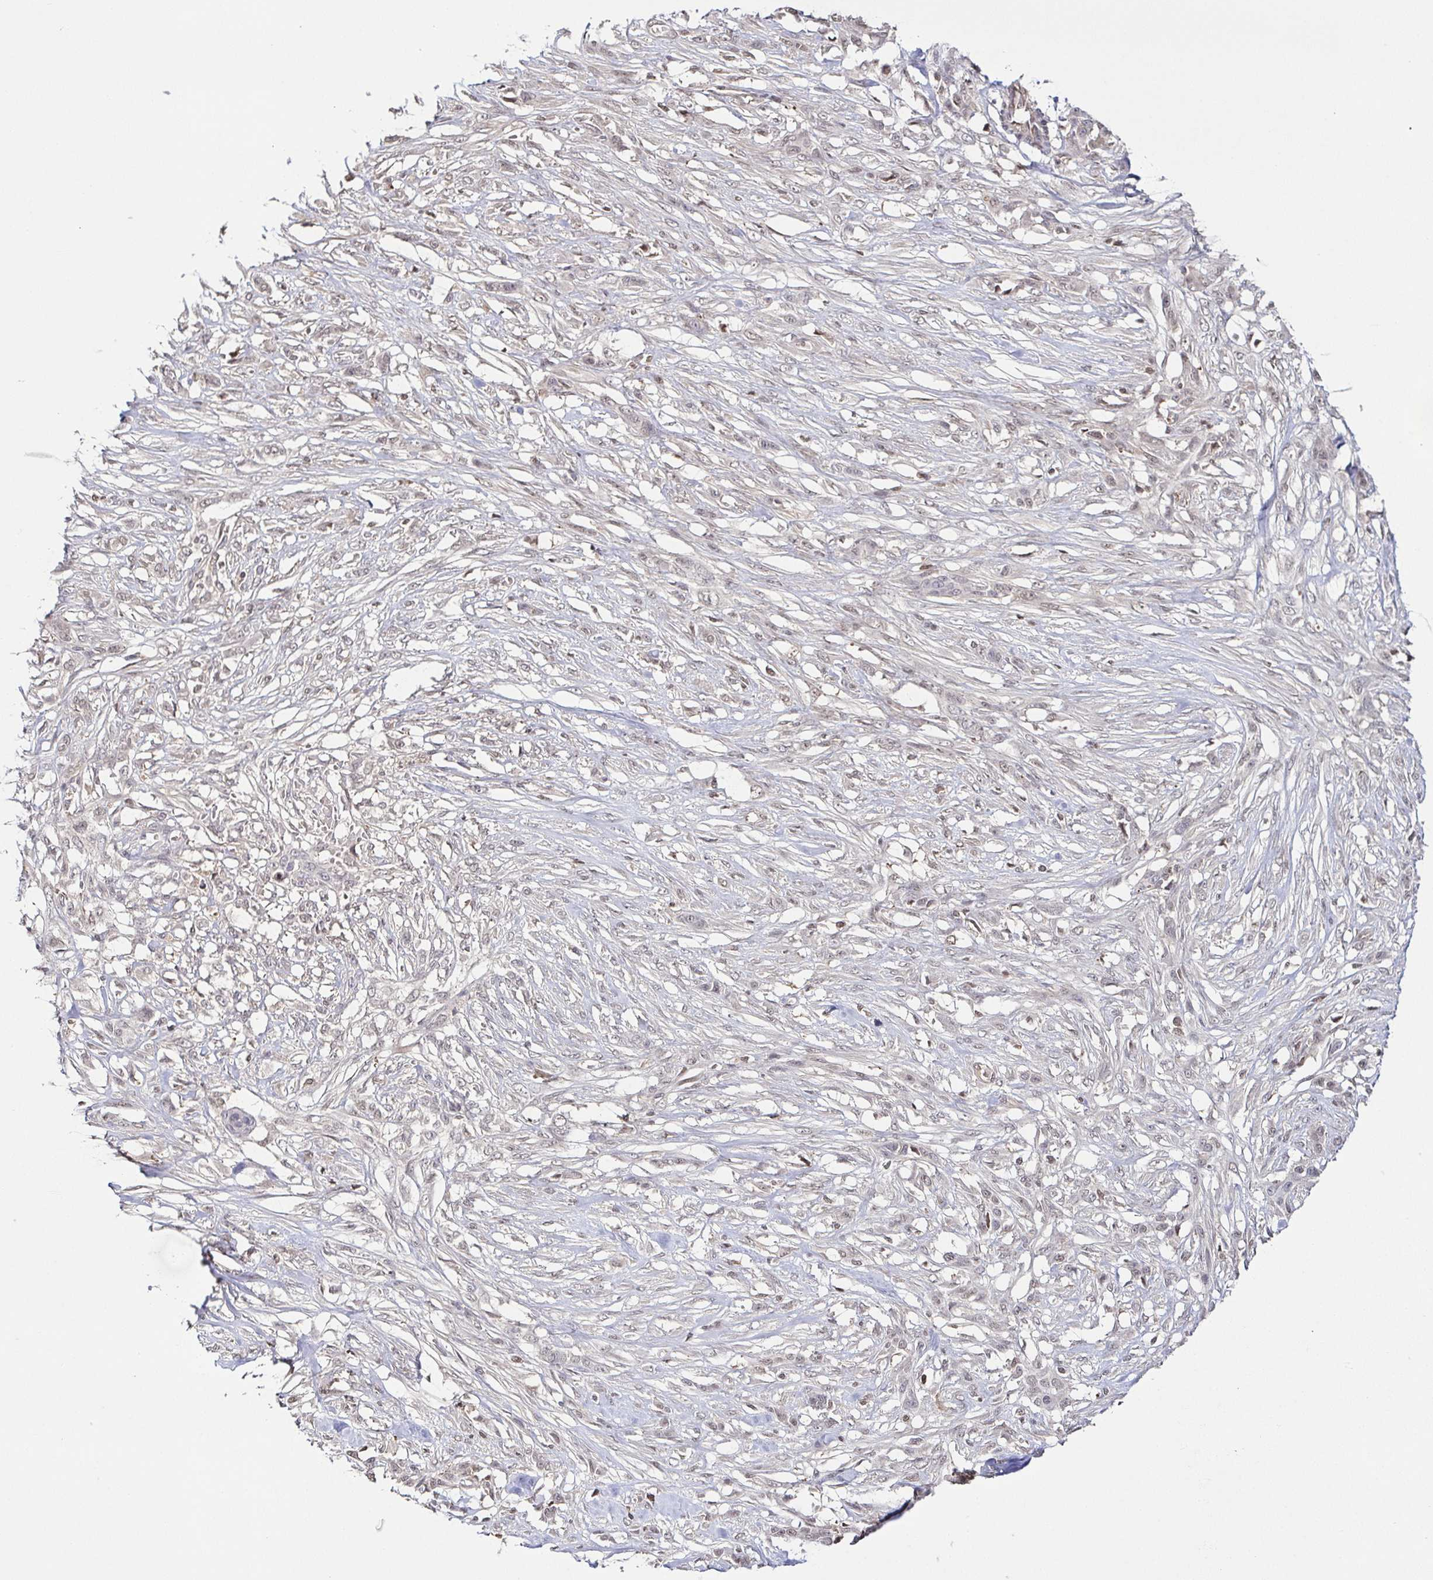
{"staining": {"intensity": "weak", "quantity": "25%-75%", "location": "nuclear"}, "tissue": "skin cancer", "cell_type": "Tumor cells", "image_type": "cancer", "snomed": [{"axis": "morphology", "description": "Squamous cell carcinoma, NOS"}, {"axis": "topography", "description": "Skin"}], "caption": "Brown immunohistochemical staining in human skin cancer exhibits weak nuclear expression in approximately 25%-75% of tumor cells. Immunohistochemistry (ihc) stains the protein in brown and the nuclei are stained blue.", "gene": "PSMB9", "patient": {"sex": "female", "age": 59}}